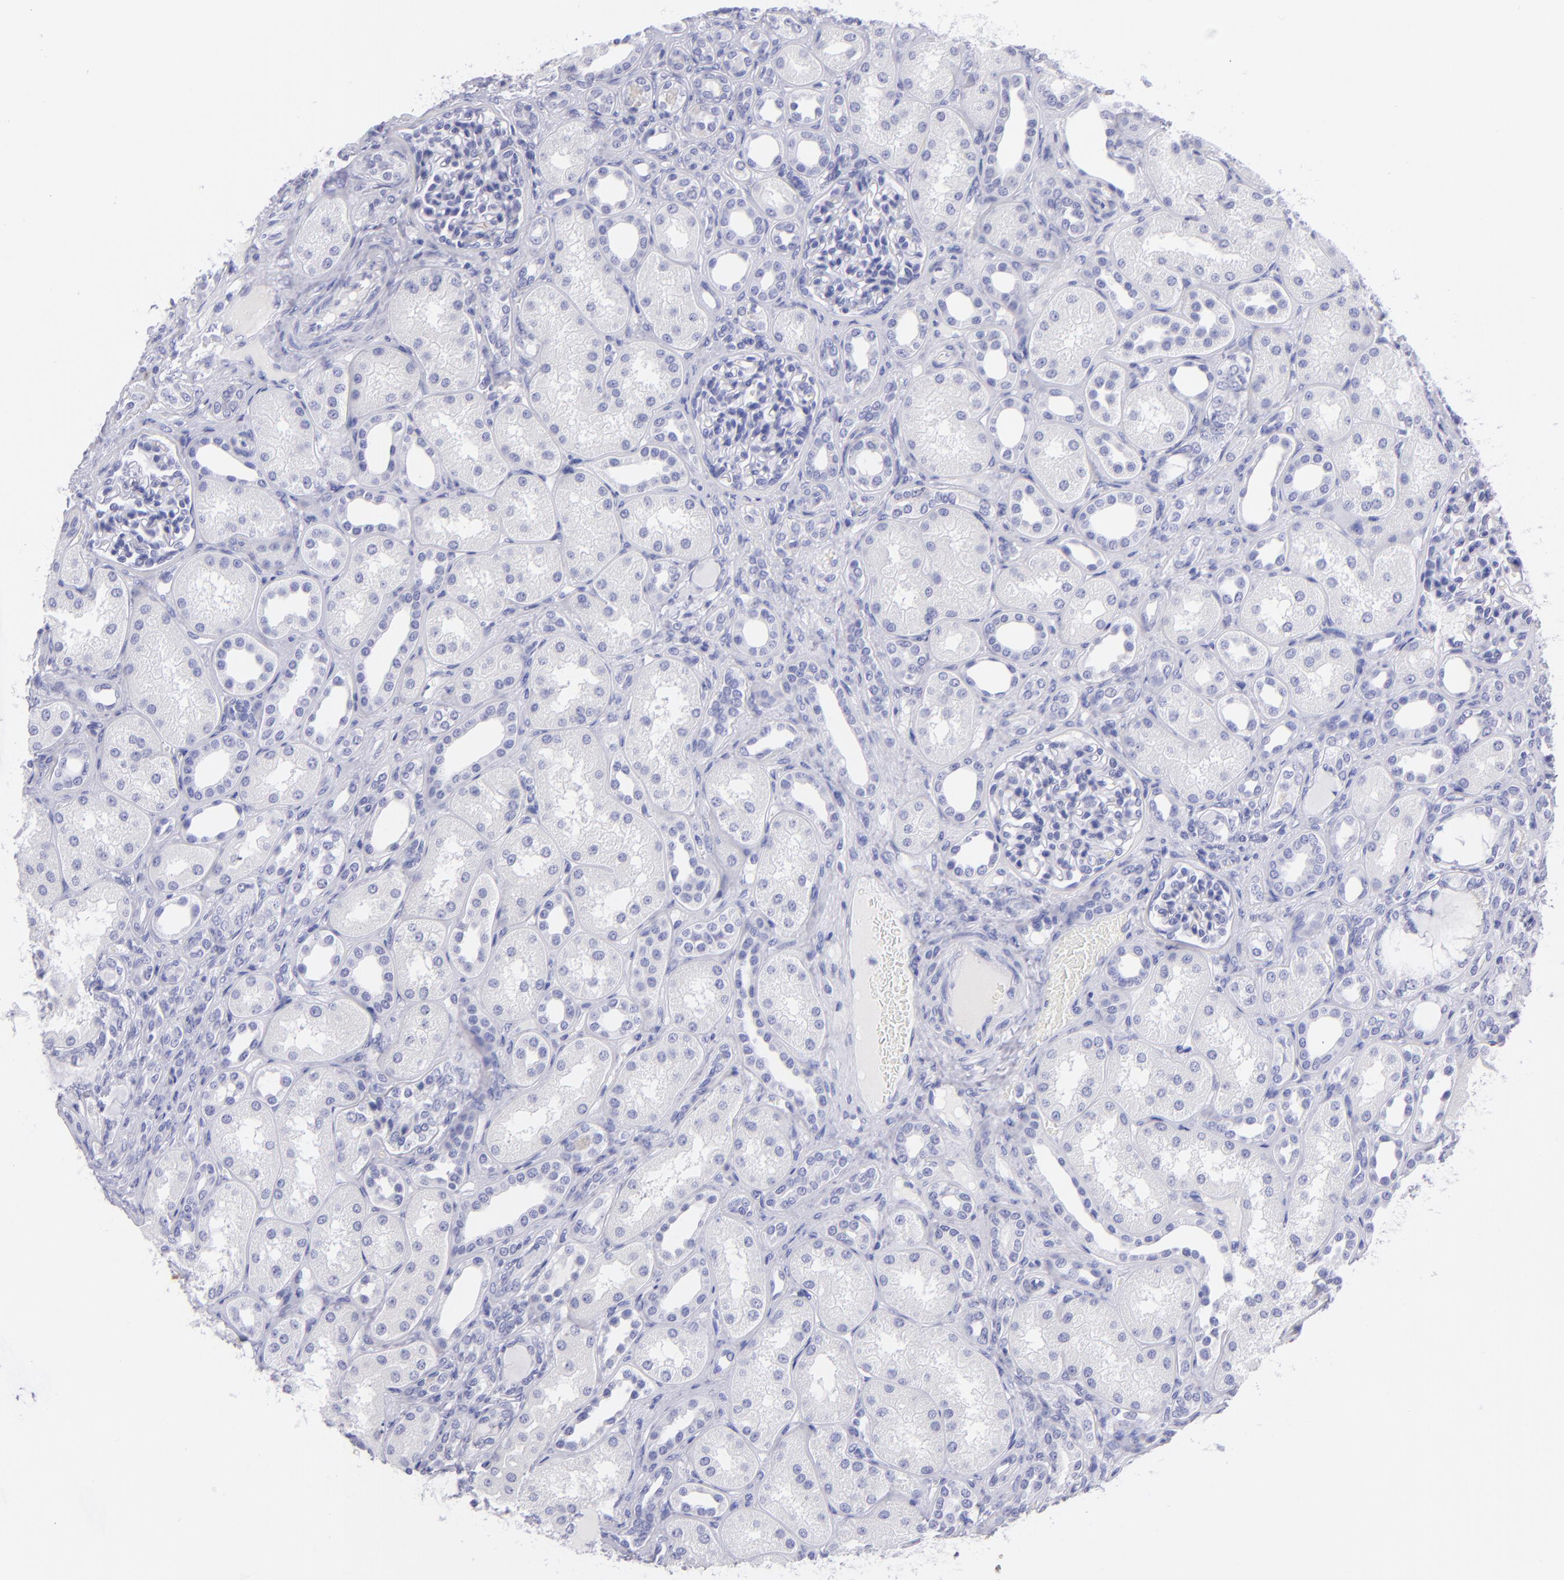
{"staining": {"intensity": "negative", "quantity": "none", "location": "none"}, "tissue": "kidney", "cell_type": "Cells in glomeruli", "image_type": "normal", "snomed": [{"axis": "morphology", "description": "Normal tissue, NOS"}, {"axis": "topography", "description": "Kidney"}], "caption": "DAB immunohistochemical staining of unremarkable kidney exhibits no significant staining in cells in glomeruli.", "gene": "CNP", "patient": {"sex": "male", "age": 7}}